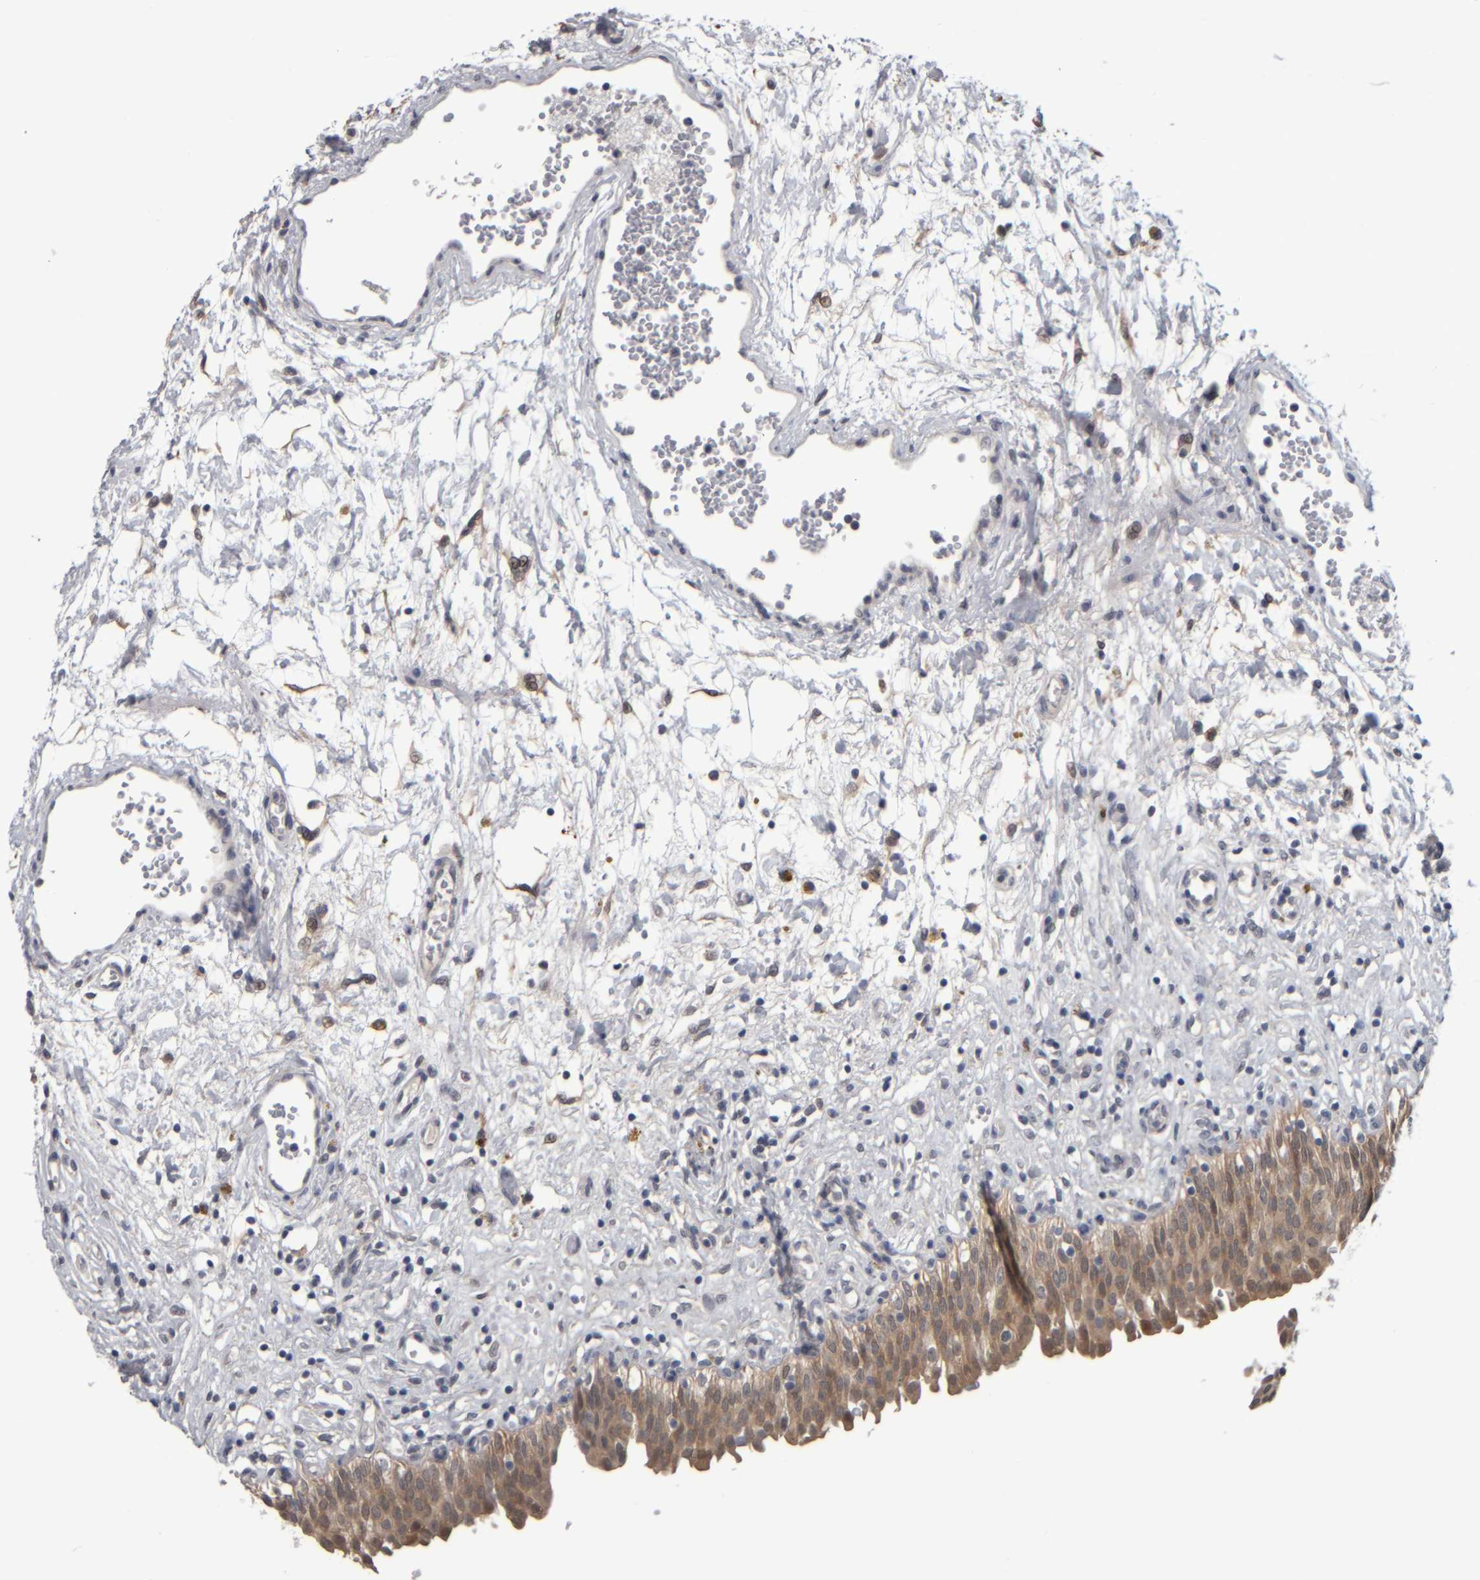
{"staining": {"intensity": "moderate", "quantity": ">75%", "location": "cytoplasmic/membranous"}, "tissue": "urinary bladder", "cell_type": "Urothelial cells", "image_type": "normal", "snomed": [{"axis": "morphology", "description": "Urothelial carcinoma, High grade"}, {"axis": "topography", "description": "Urinary bladder"}], "caption": "Urothelial cells exhibit moderate cytoplasmic/membranous staining in about >75% of cells in normal urinary bladder.", "gene": "COL14A1", "patient": {"sex": "male", "age": 46}}